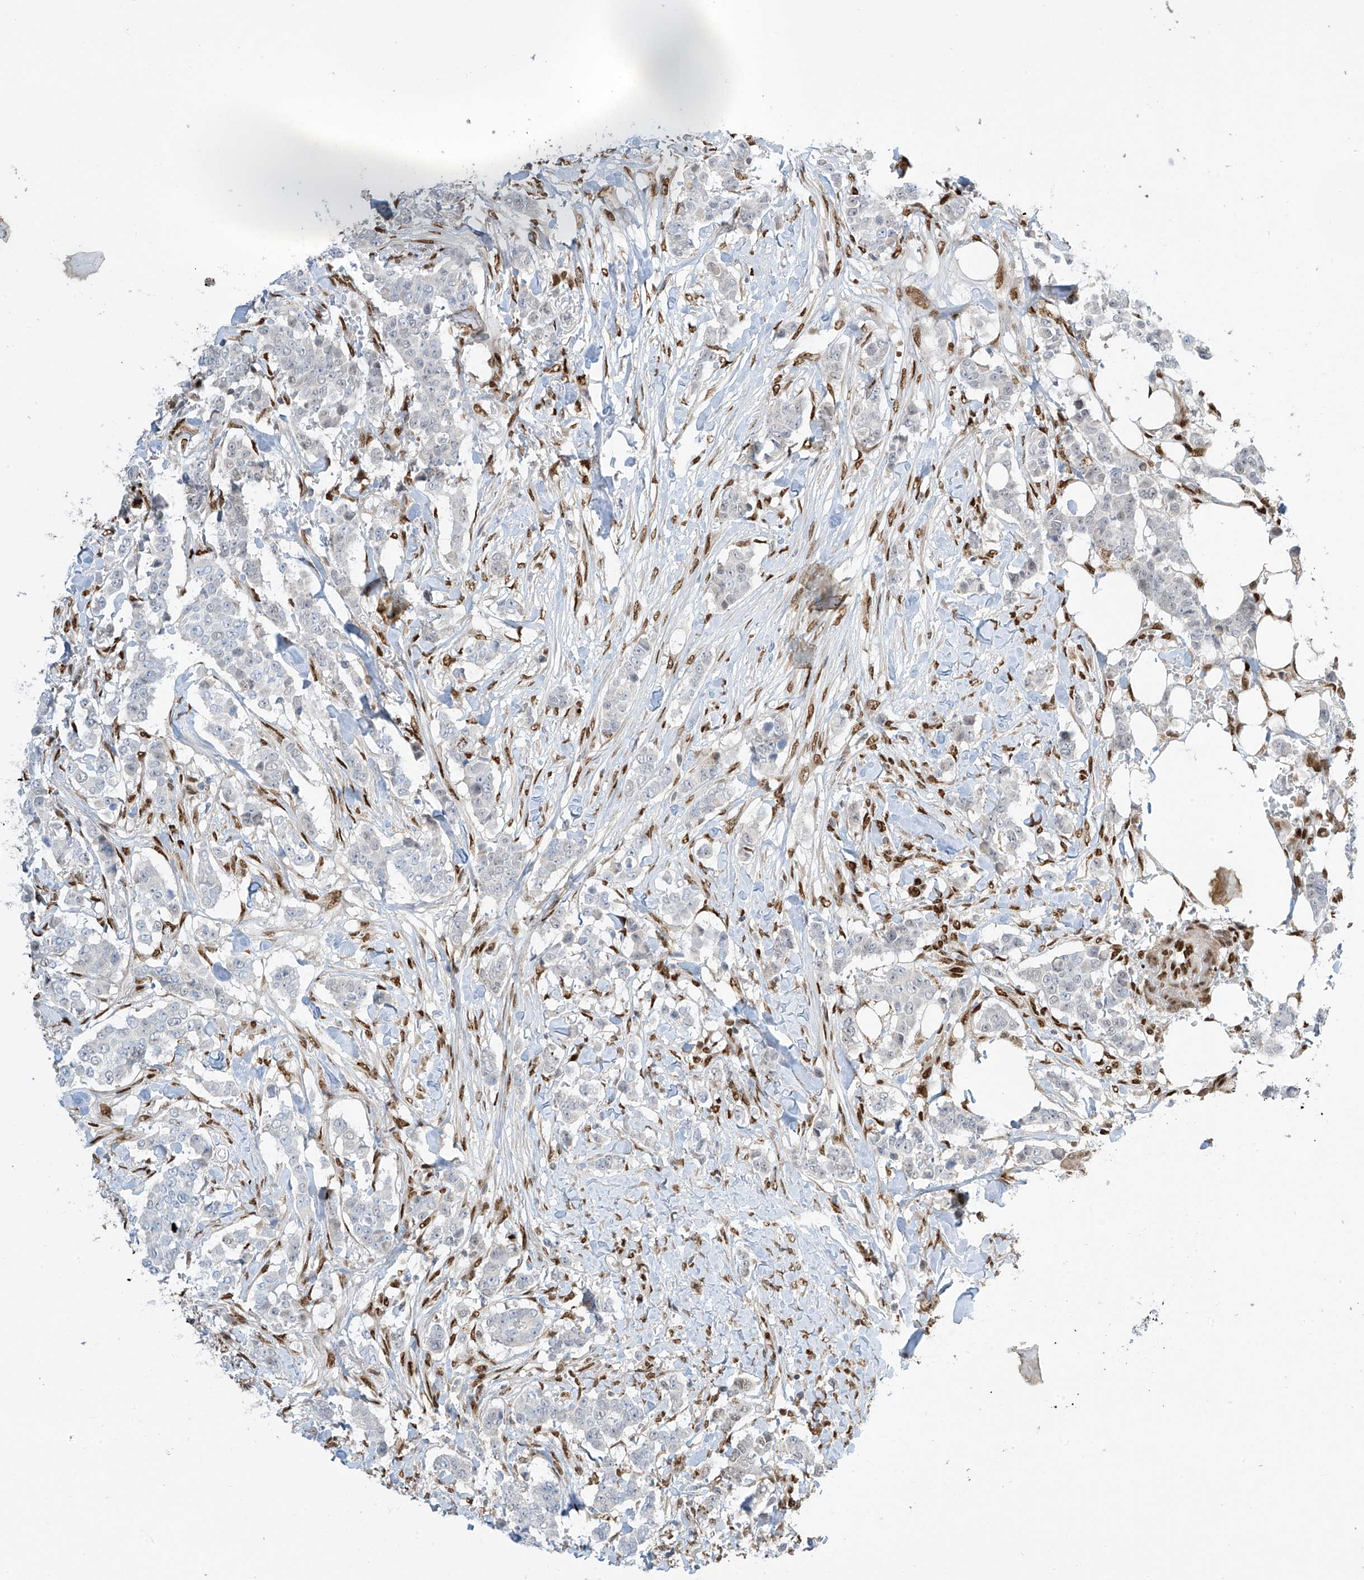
{"staining": {"intensity": "weak", "quantity": "<25%", "location": "nuclear"}, "tissue": "breast cancer", "cell_type": "Tumor cells", "image_type": "cancer", "snomed": [{"axis": "morphology", "description": "Duct carcinoma"}, {"axis": "topography", "description": "Breast"}], "caption": "A photomicrograph of human breast cancer (invasive ductal carcinoma) is negative for staining in tumor cells. (DAB (3,3'-diaminobenzidine) immunohistochemistry (IHC) visualized using brightfield microscopy, high magnification).", "gene": "PM20D2", "patient": {"sex": "female", "age": 40}}